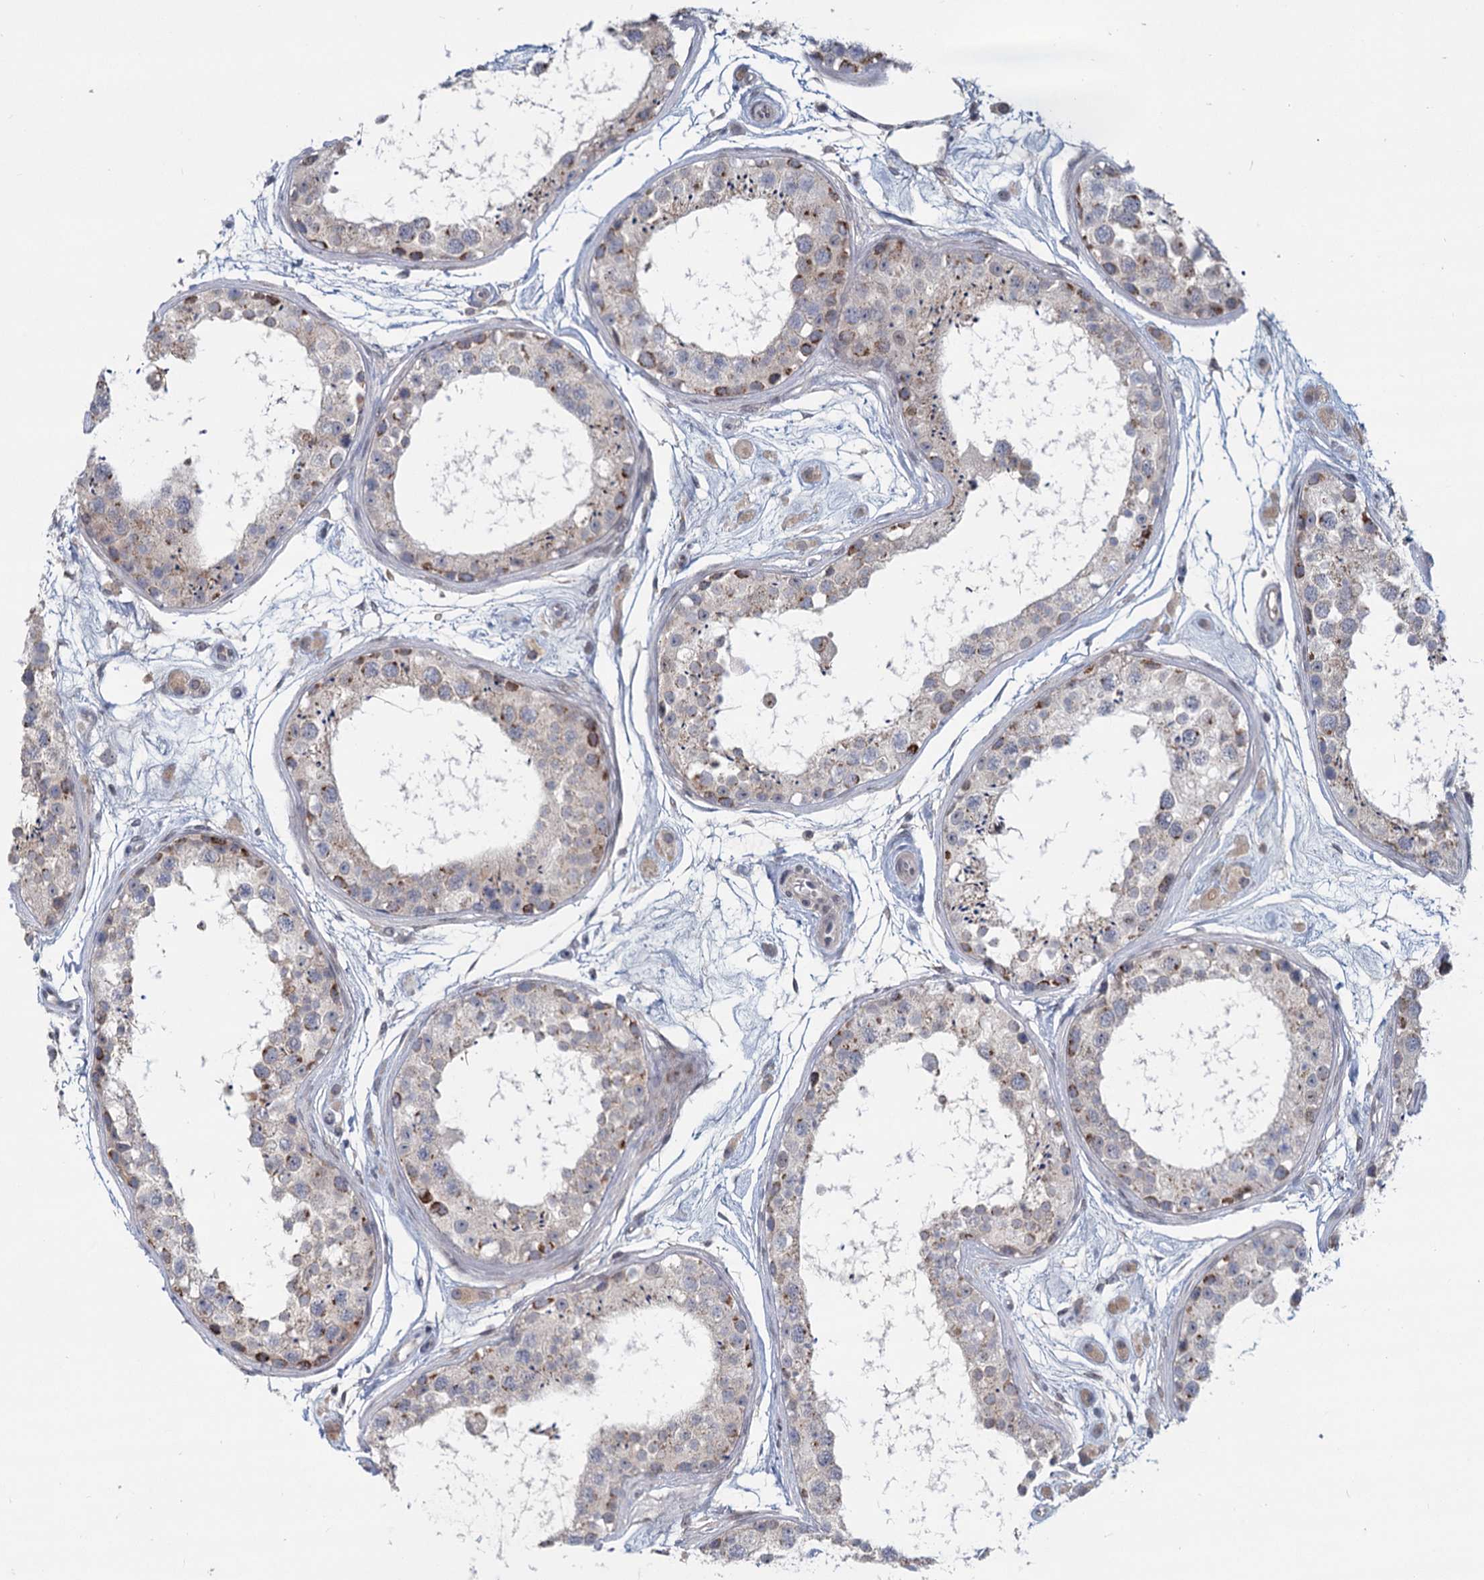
{"staining": {"intensity": "moderate", "quantity": "<25%", "location": "cytoplasmic/membranous"}, "tissue": "testis", "cell_type": "Cells in seminiferous ducts", "image_type": "normal", "snomed": [{"axis": "morphology", "description": "Normal tissue, NOS"}, {"axis": "topography", "description": "Testis"}], "caption": "Testis stained with immunohistochemistry demonstrates moderate cytoplasmic/membranous staining in about <25% of cells in seminiferous ducts.", "gene": "STAP1", "patient": {"sex": "male", "age": 25}}